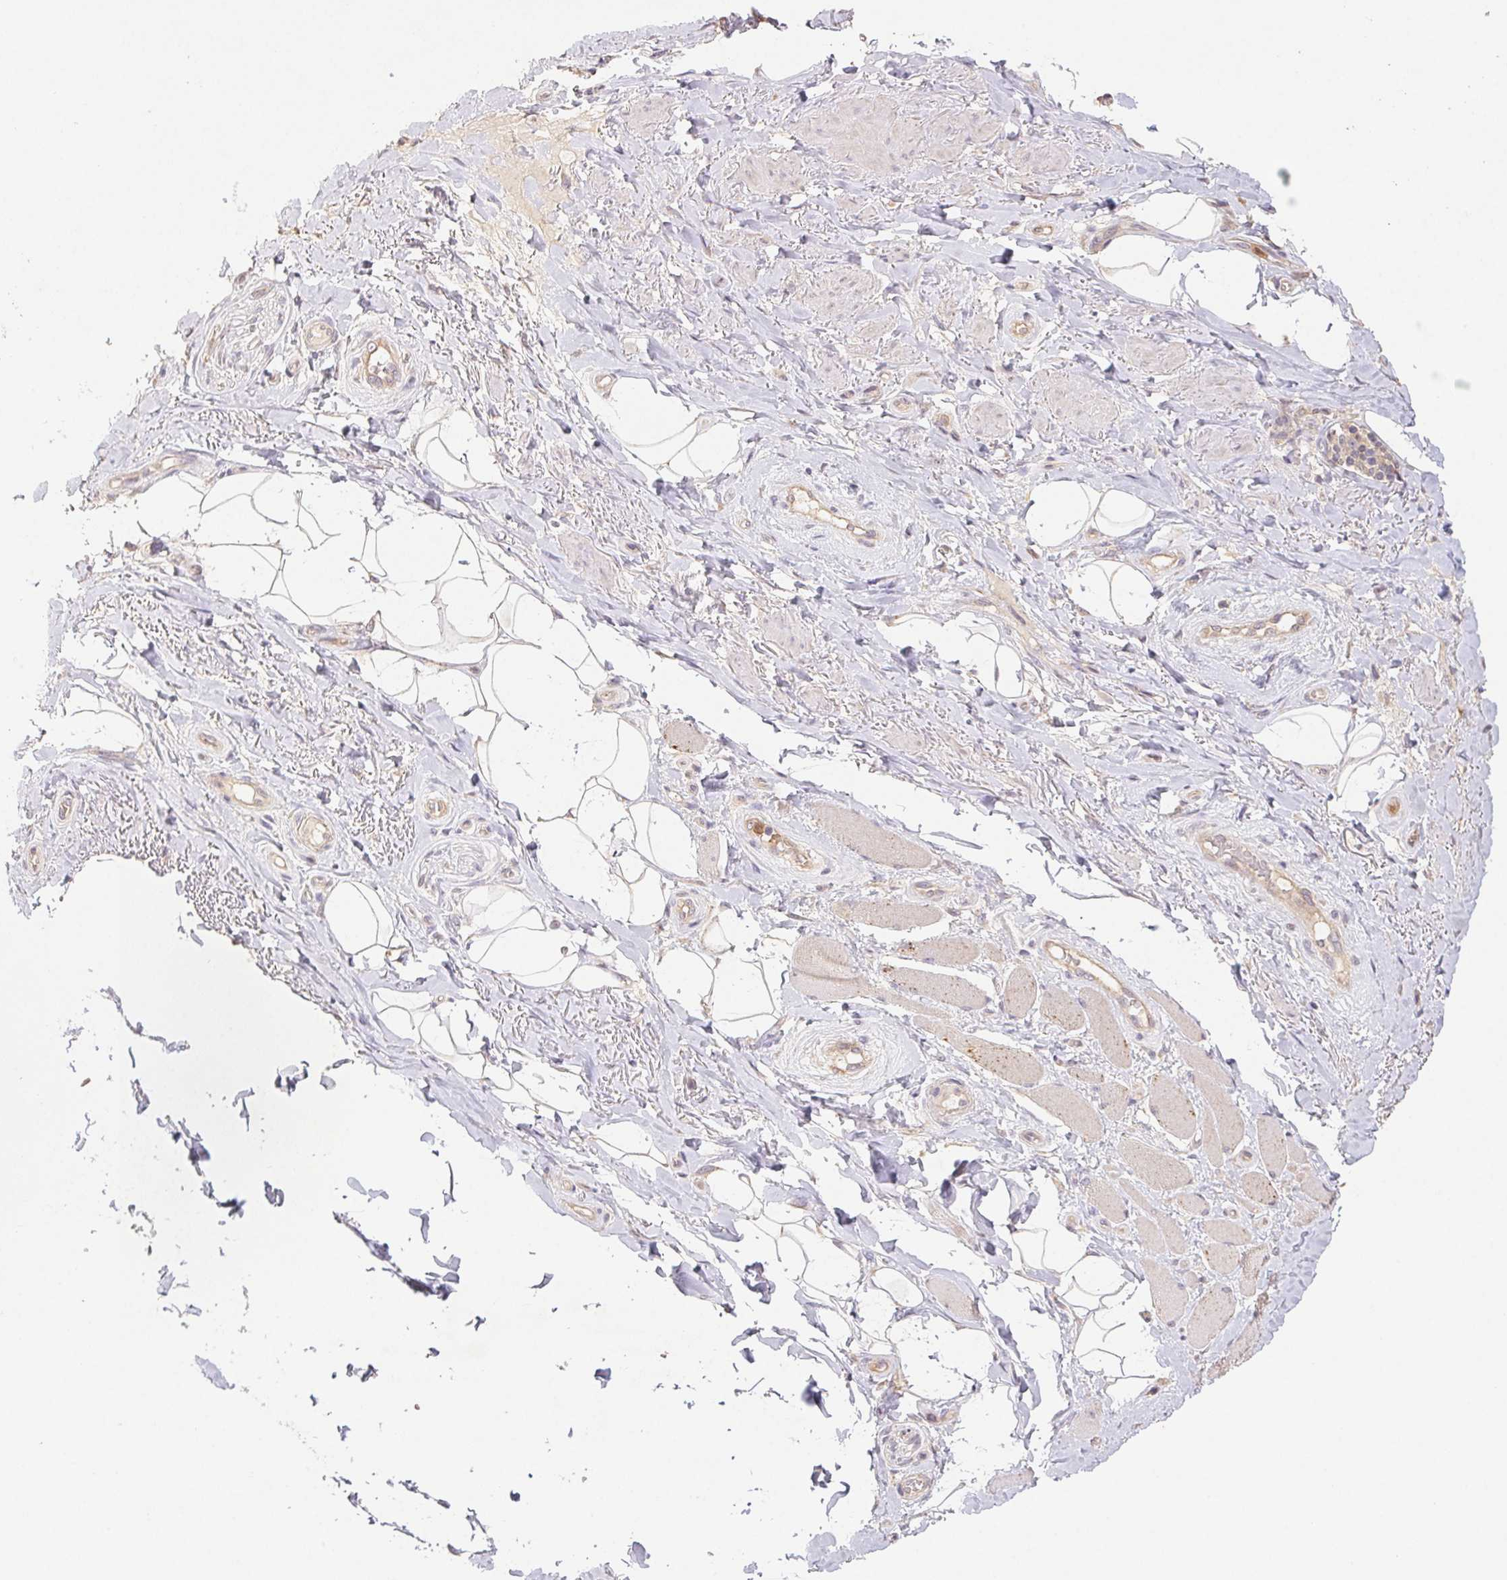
{"staining": {"intensity": "weak", "quantity": "<25%", "location": "cytoplasmic/membranous"}, "tissue": "adipose tissue", "cell_type": "Adipocytes", "image_type": "normal", "snomed": [{"axis": "morphology", "description": "Normal tissue, NOS"}, {"axis": "topography", "description": "Anal"}, {"axis": "topography", "description": "Peripheral nerve tissue"}], "caption": "This is an immunohistochemistry (IHC) histopathology image of benign human adipose tissue. There is no positivity in adipocytes.", "gene": "RAB11A", "patient": {"sex": "male", "age": 53}}